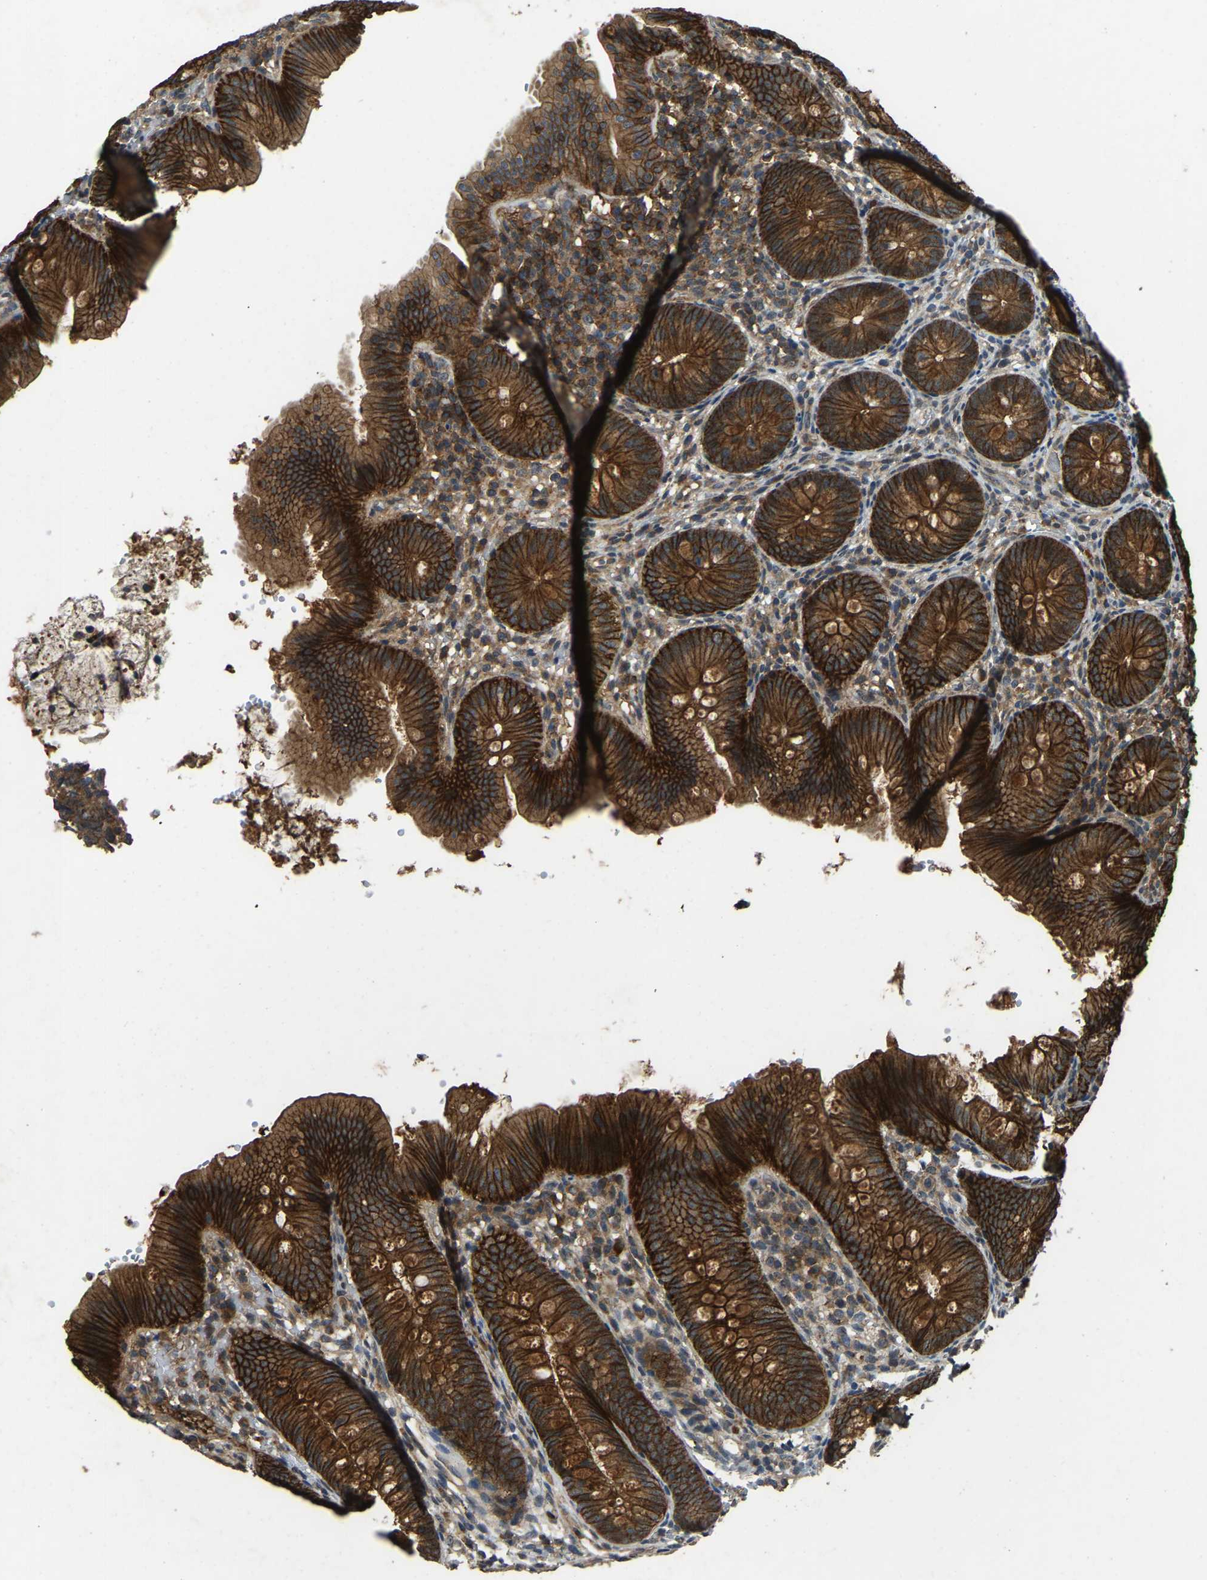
{"staining": {"intensity": "strong", "quantity": ">75%", "location": "cytoplasmic/membranous"}, "tissue": "appendix", "cell_type": "Glandular cells", "image_type": "normal", "snomed": [{"axis": "morphology", "description": "Normal tissue, NOS"}, {"axis": "topography", "description": "Appendix"}], "caption": "Normal appendix was stained to show a protein in brown. There is high levels of strong cytoplasmic/membranous positivity in approximately >75% of glandular cells.", "gene": "ATP8B1", "patient": {"sex": "male", "age": 1}}